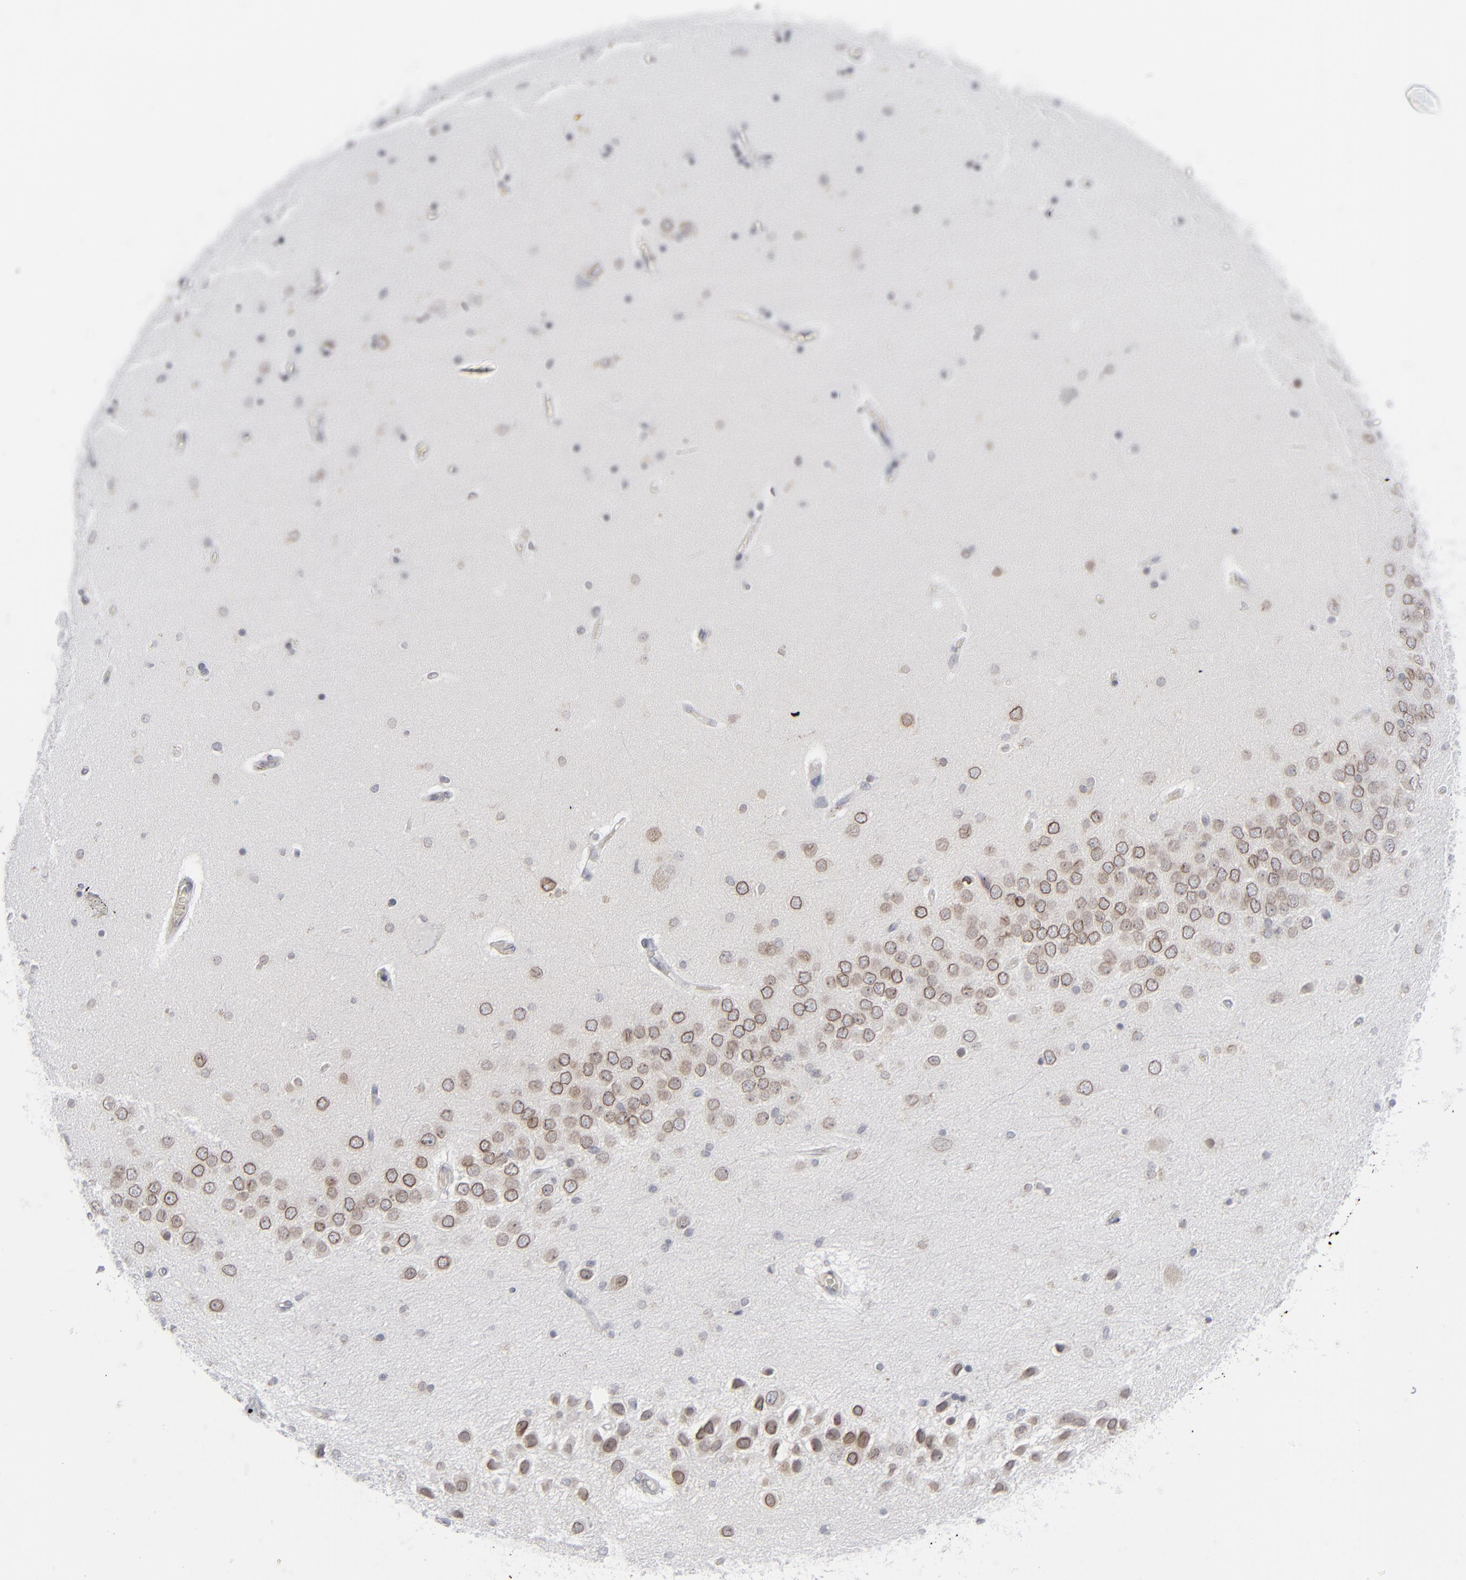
{"staining": {"intensity": "negative", "quantity": "none", "location": "none"}, "tissue": "hippocampus", "cell_type": "Glial cells", "image_type": "normal", "snomed": [{"axis": "morphology", "description": "Normal tissue, NOS"}, {"axis": "topography", "description": "Hippocampus"}], "caption": "Immunohistochemistry of benign hippocampus displays no staining in glial cells. (DAB IHC visualized using brightfield microscopy, high magnification).", "gene": "NUP88", "patient": {"sex": "female", "age": 54}}